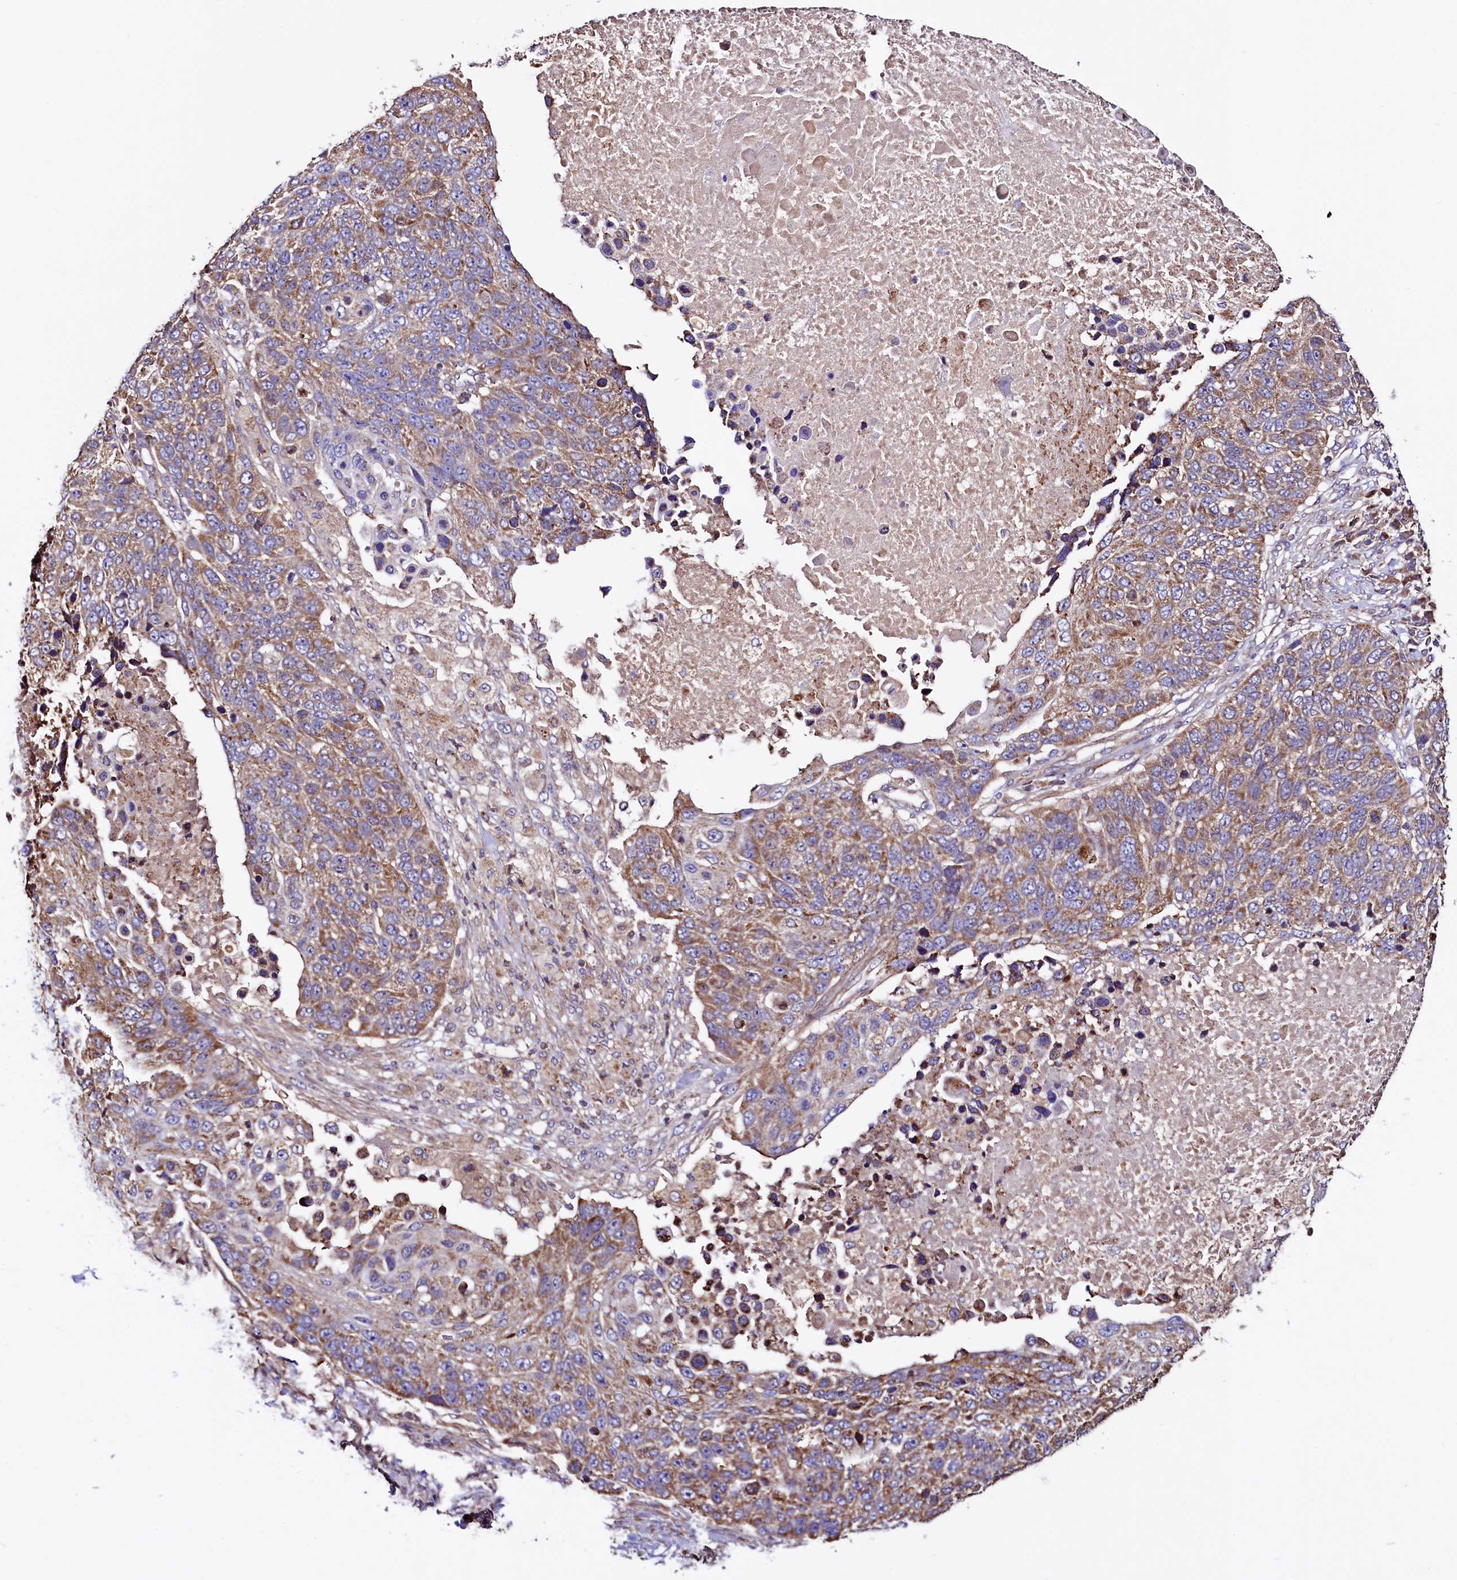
{"staining": {"intensity": "moderate", "quantity": ">75%", "location": "cytoplasmic/membranous"}, "tissue": "lung cancer", "cell_type": "Tumor cells", "image_type": "cancer", "snomed": [{"axis": "morphology", "description": "Normal tissue, NOS"}, {"axis": "morphology", "description": "Squamous cell carcinoma, NOS"}, {"axis": "topography", "description": "Lymph node"}, {"axis": "topography", "description": "Lung"}], "caption": "Immunohistochemistry of human lung cancer (squamous cell carcinoma) exhibits medium levels of moderate cytoplasmic/membranous expression in approximately >75% of tumor cells. Using DAB (brown) and hematoxylin (blue) stains, captured at high magnification using brightfield microscopy.", "gene": "CIAO3", "patient": {"sex": "male", "age": 66}}